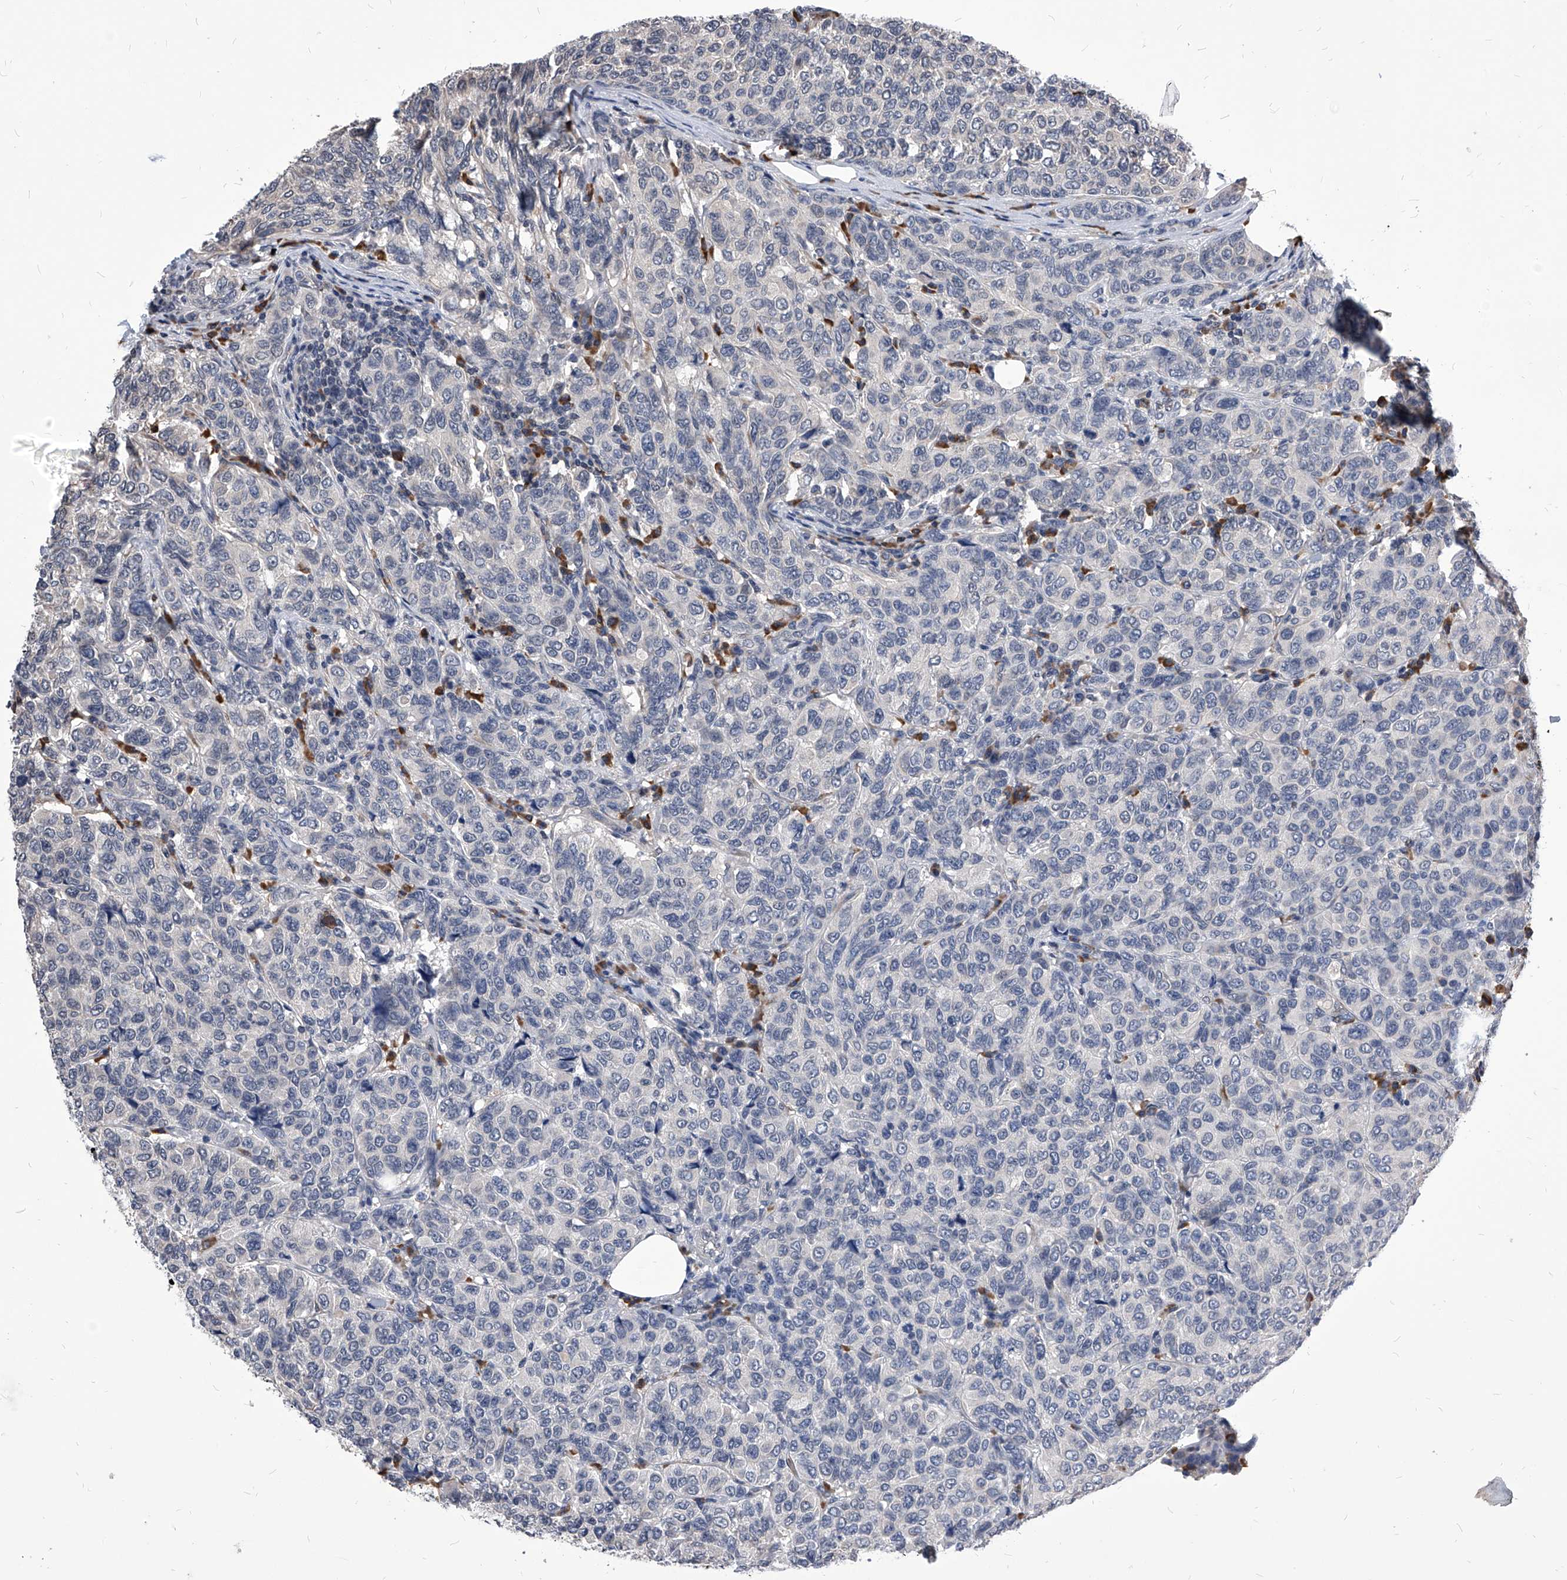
{"staining": {"intensity": "negative", "quantity": "none", "location": "none"}, "tissue": "breast cancer", "cell_type": "Tumor cells", "image_type": "cancer", "snomed": [{"axis": "morphology", "description": "Duct carcinoma"}, {"axis": "topography", "description": "Breast"}], "caption": "An immunohistochemistry micrograph of breast cancer (intraductal carcinoma) is shown. There is no staining in tumor cells of breast cancer (intraductal carcinoma). (Brightfield microscopy of DAB immunohistochemistry at high magnification).", "gene": "ID1", "patient": {"sex": "female", "age": 55}}